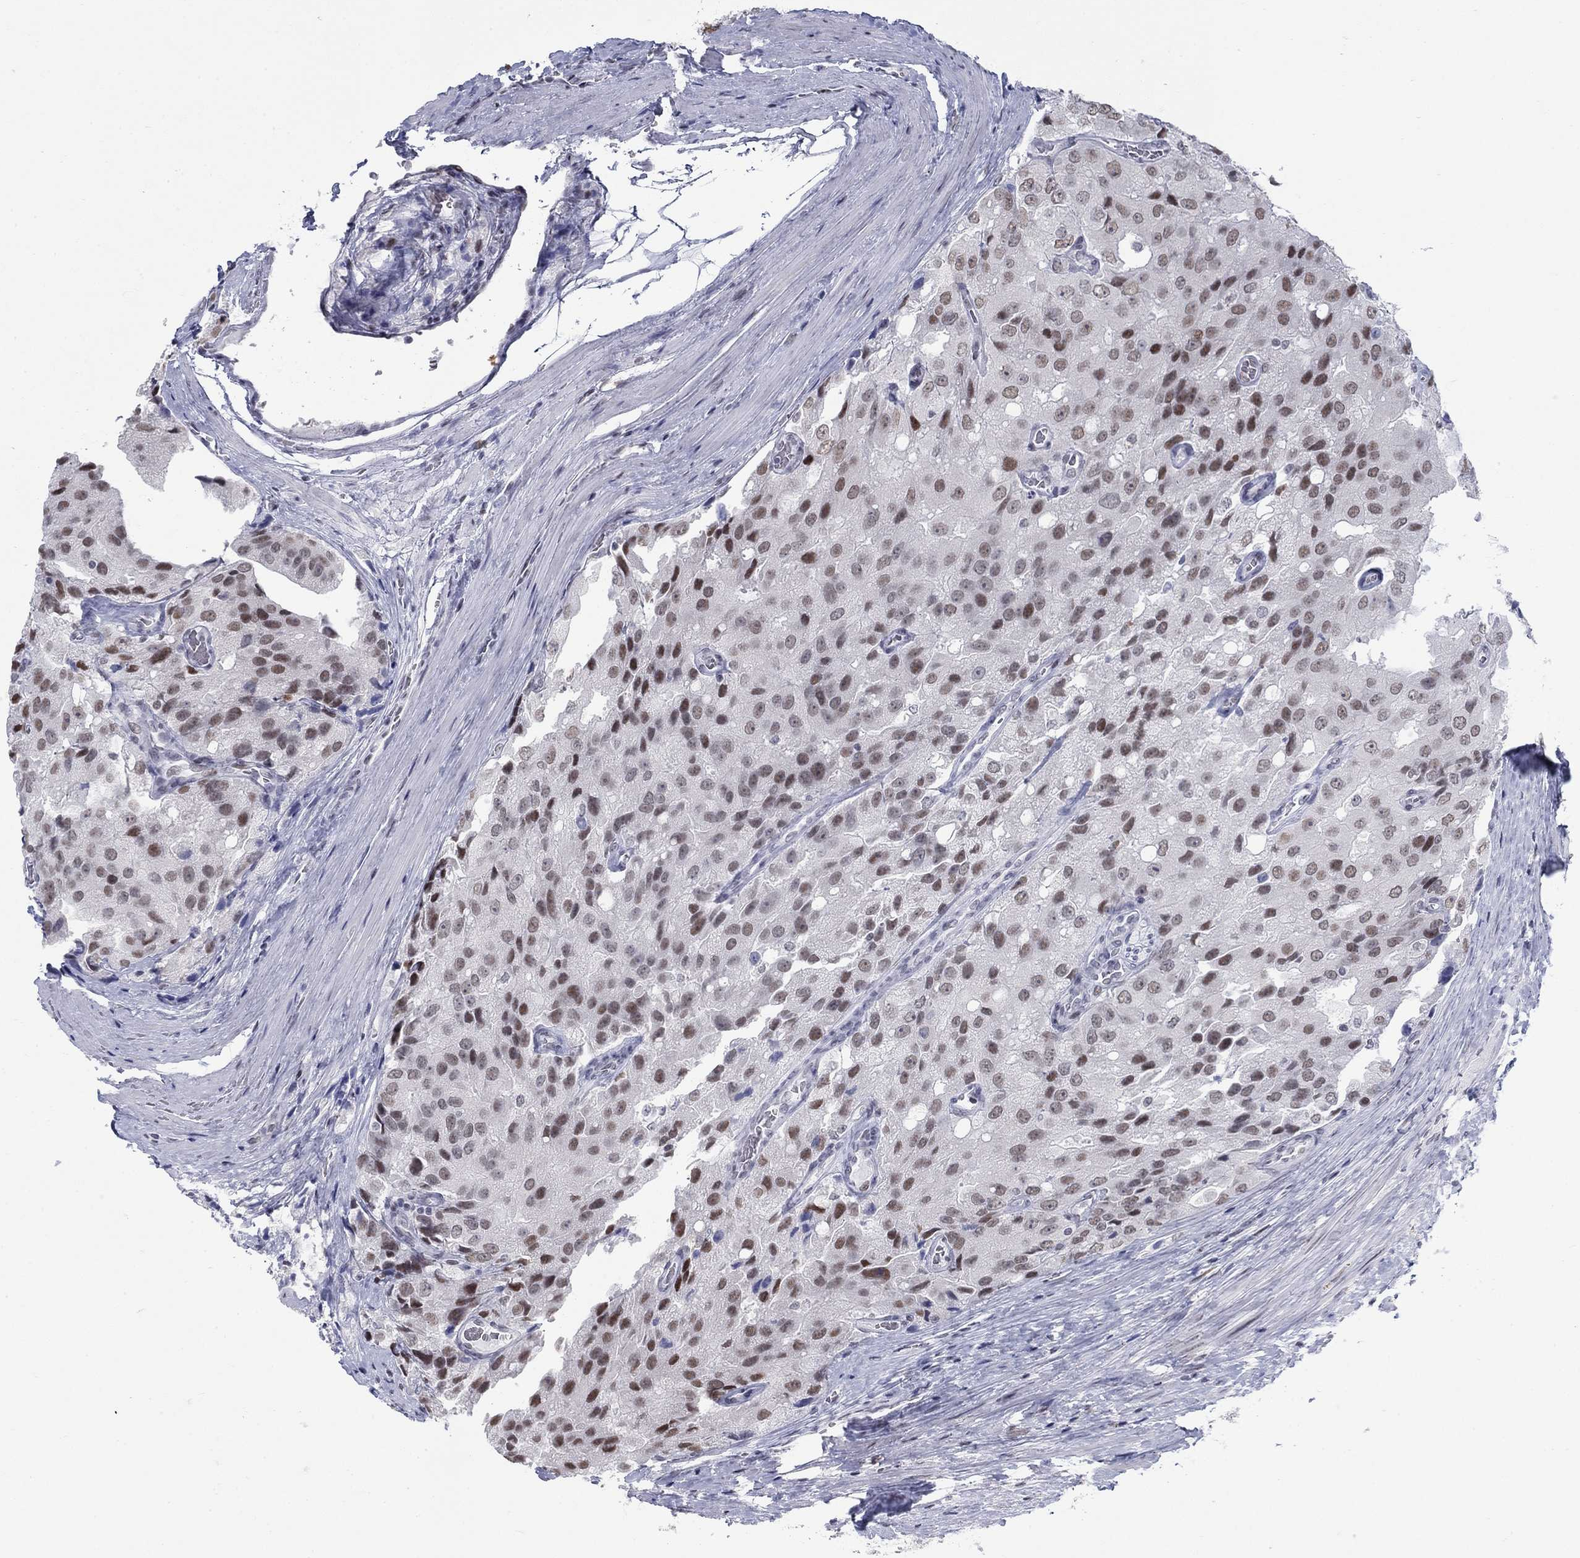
{"staining": {"intensity": "moderate", "quantity": "<25%", "location": "nuclear"}, "tissue": "prostate cancer", "cell_type": "Tumor cells", "image_type": "cancer", "snomed": [{"axis": "morphology", "description": "Adenocarcinoma, NOS"}, {"axis": "topography", "description": "Prostate and seminal vesicle, NOS"}, {"axis": "topography", "description": "Prostate"}], "caption": "Approximately <25% of tumor cells in prostate cancer reveal moderate nuclear protein positivity as visualized by brown immunohistochemical staining.", "gene": "NPAS3", "patient": {"sex": "male", "age": 67}}